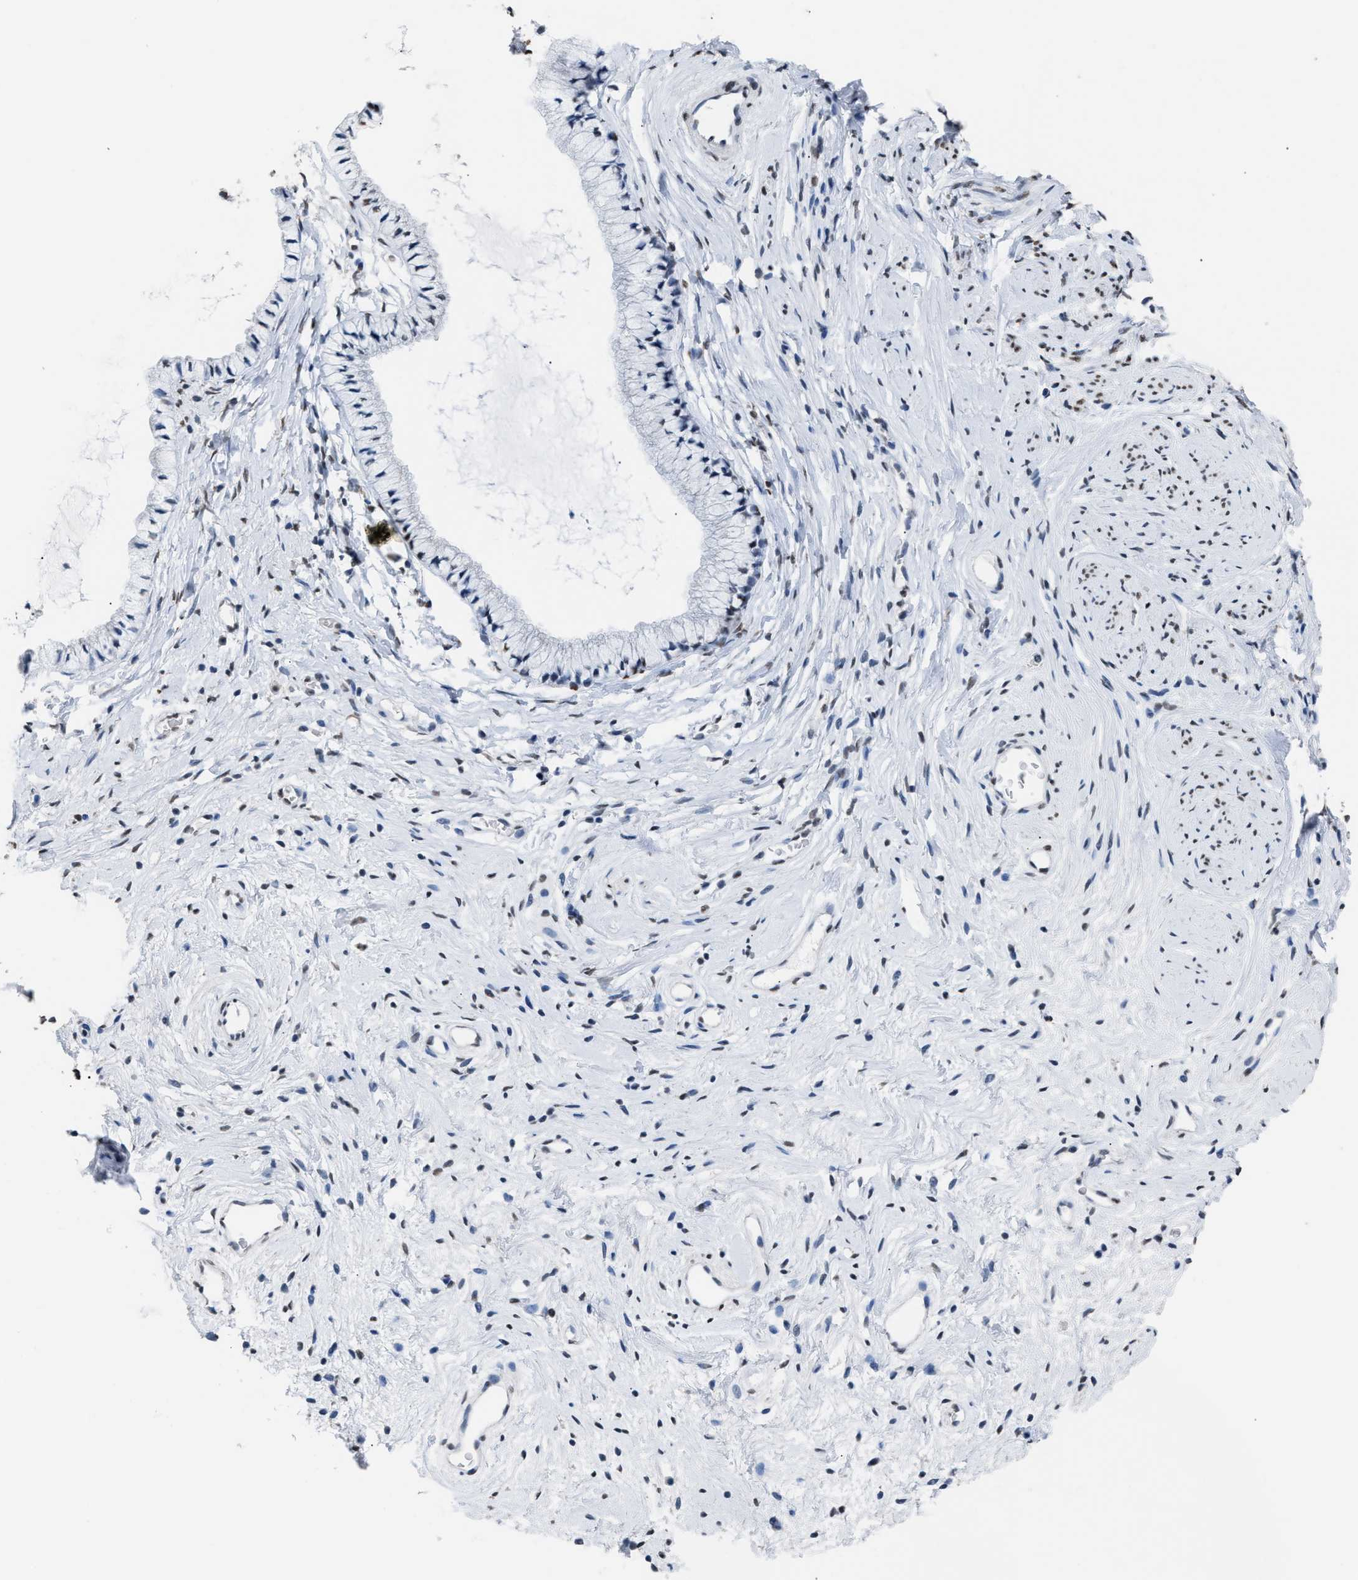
{"staining": {"intensity": "negative", "quantity": "none", "location": "none"}, "tissue": "cervix", "cell_type": "Glandular cells", "image_type": "normal", "snomed": [{"axis": "morphology", "description": "Normal tissue, NOS"}, {"axis": "topography", "description": "Cervix"}], "caption": "Protein analysis of unremarkable cervix reveals no significant positivity in glandular cells.", "gene": "CCAR2", "patient": {"sex": "female", "age": 77}}